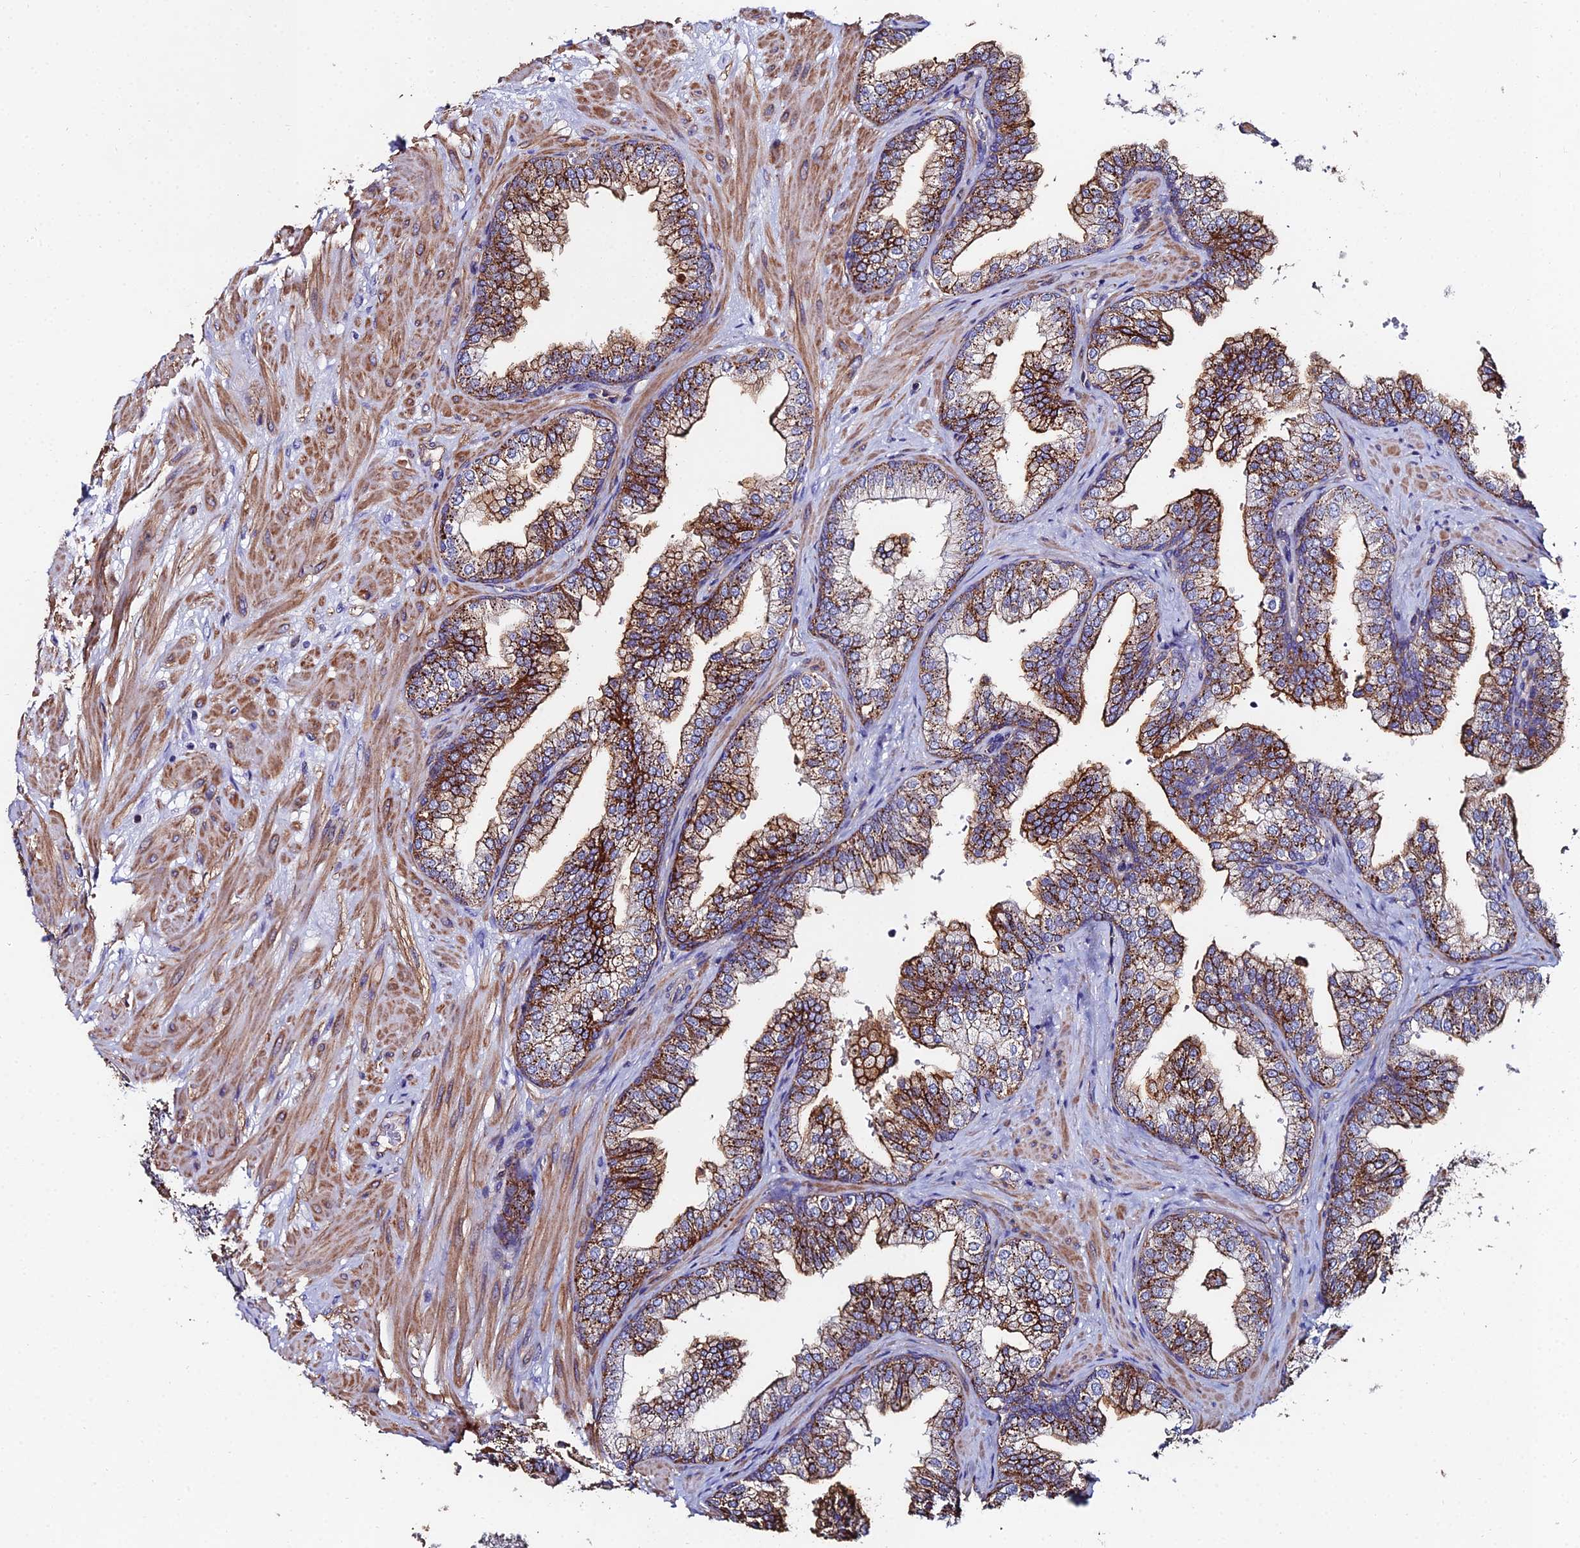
{"staining": {"intensity": "strong", "quantity": ">75%", "location": "cytoplasmic/membranous"}, "tissue": "prostate", "cell_type": "Glandular cells", "image_type": "normal", "snomed": [{"axis": "morphology", "description": "Normal tissue, NOS"}, {"axis": "topography", "description": "Prostate"}], "caption": "Human prostate stained for a protein (brown) exhibits strong cytoplasmic/membranous positive positivity in about >75% of glandular cells.", "gene": "C6", "patient": {"sex": "male", "age": 60}}